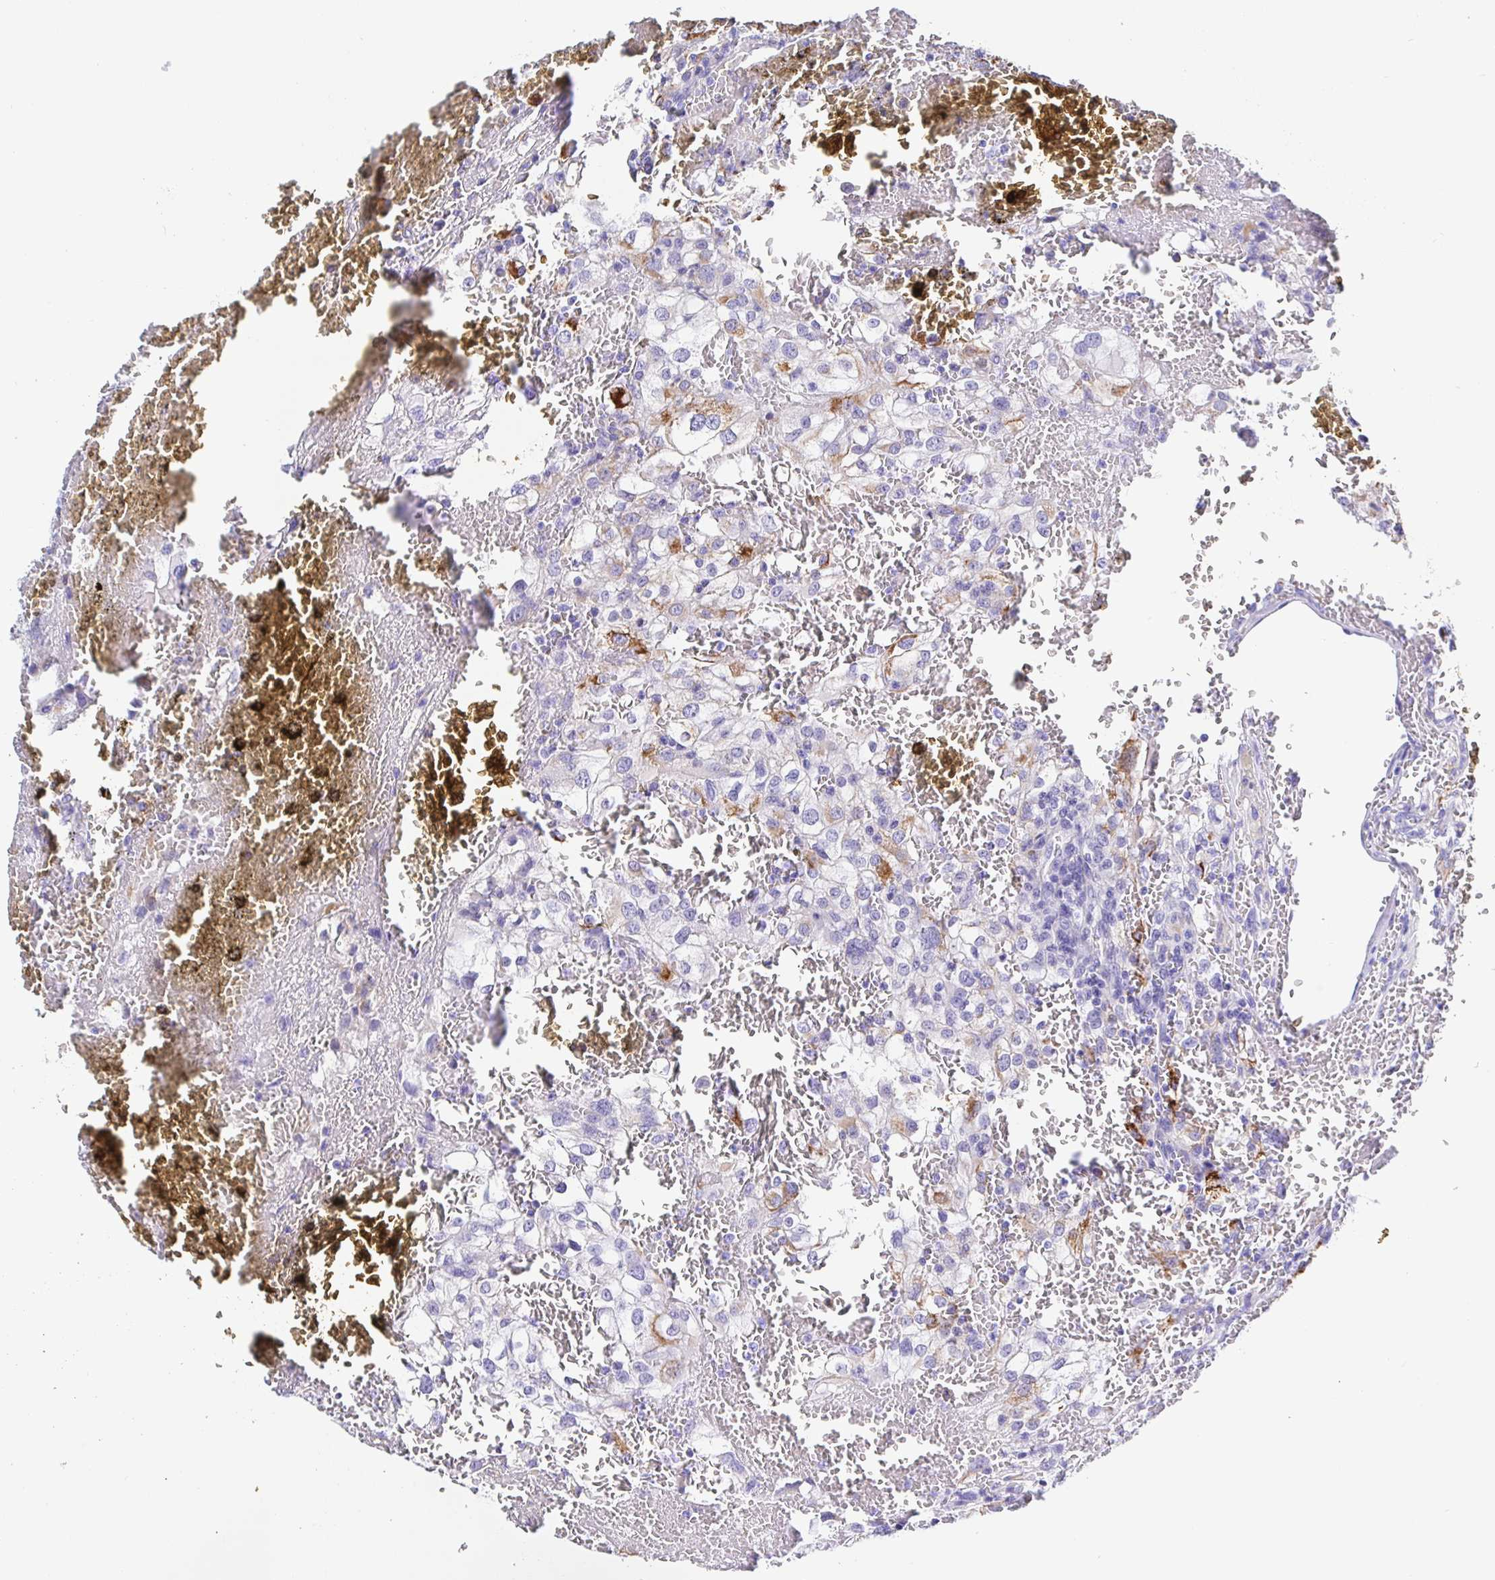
{"staining": {"intensity": "negative", "quantity": "none", "location": "none"}, "tissue": "renal cancer", "cell_type": "Tumor cells", "image_type": "cancer", "snomed": [{"axis": "morphology", "description": "Adenocarcinoma, NOS"}, {"axis": "topography", "description": "Kidney"}], "caption": "Tumor cells show no significant expression in adenocarcinoma (renal).", "gene": "MAOA", "patient": {"sex": "female", "age": 74}}